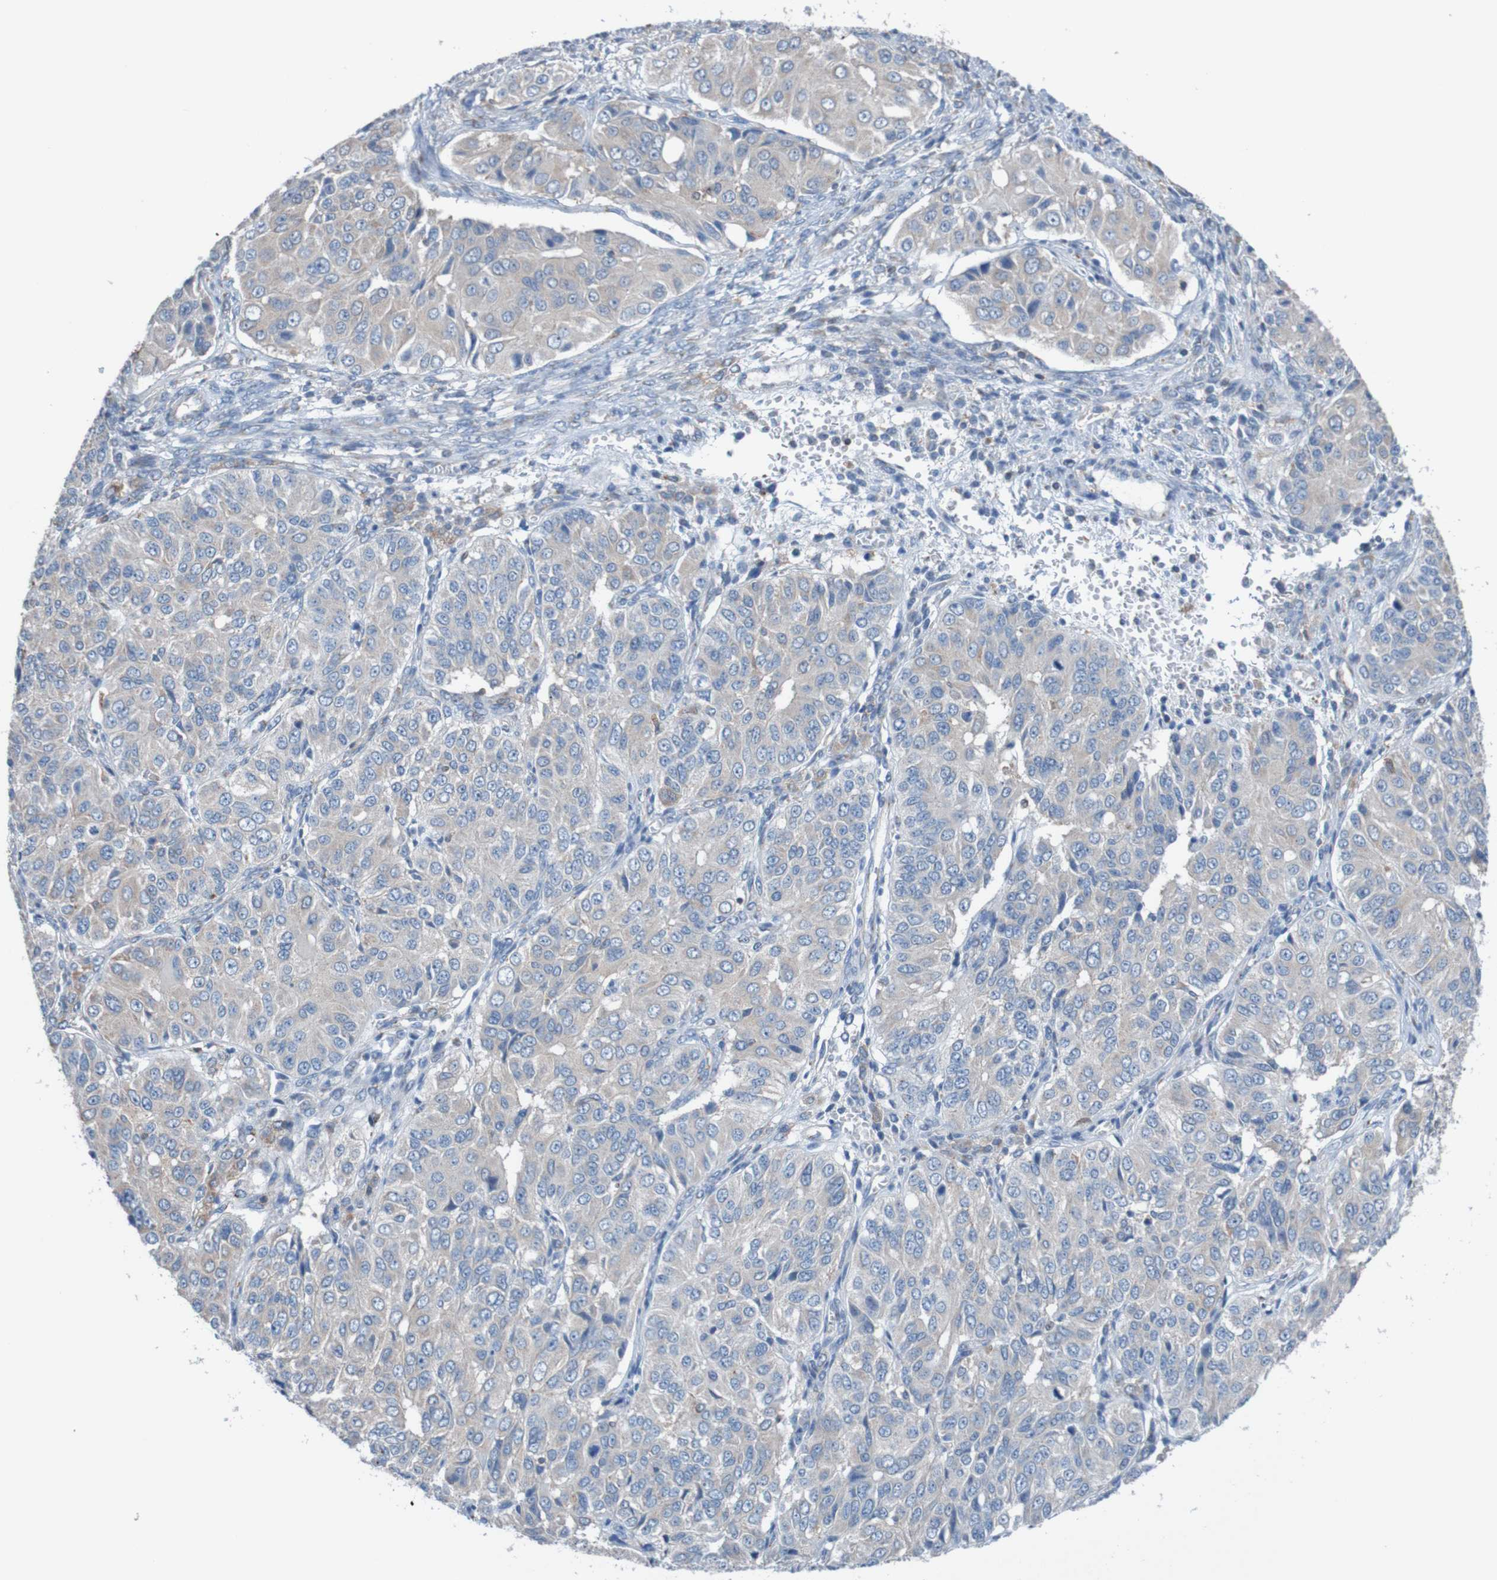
{"staining": {"intensity": "negative", "quantity": "none", "location": "none"}, "tissue": "ovarian cancer", "cell_type": "Tumor cells", "image_type": "cancer", "snomed": [{"axis": "morphology", "description": "Carcinoma, endometroid"}, {"axis": "topography", "description": "Ovary"}], "caption": "Human ovarian cancer (endometroid carcinoma) stained for a protein using immunohistochemistry (IHC) demonstrates no positivity in tumor cells.", "gene": "MINAR1", "patient": {"sex": "female", "age": 51}}